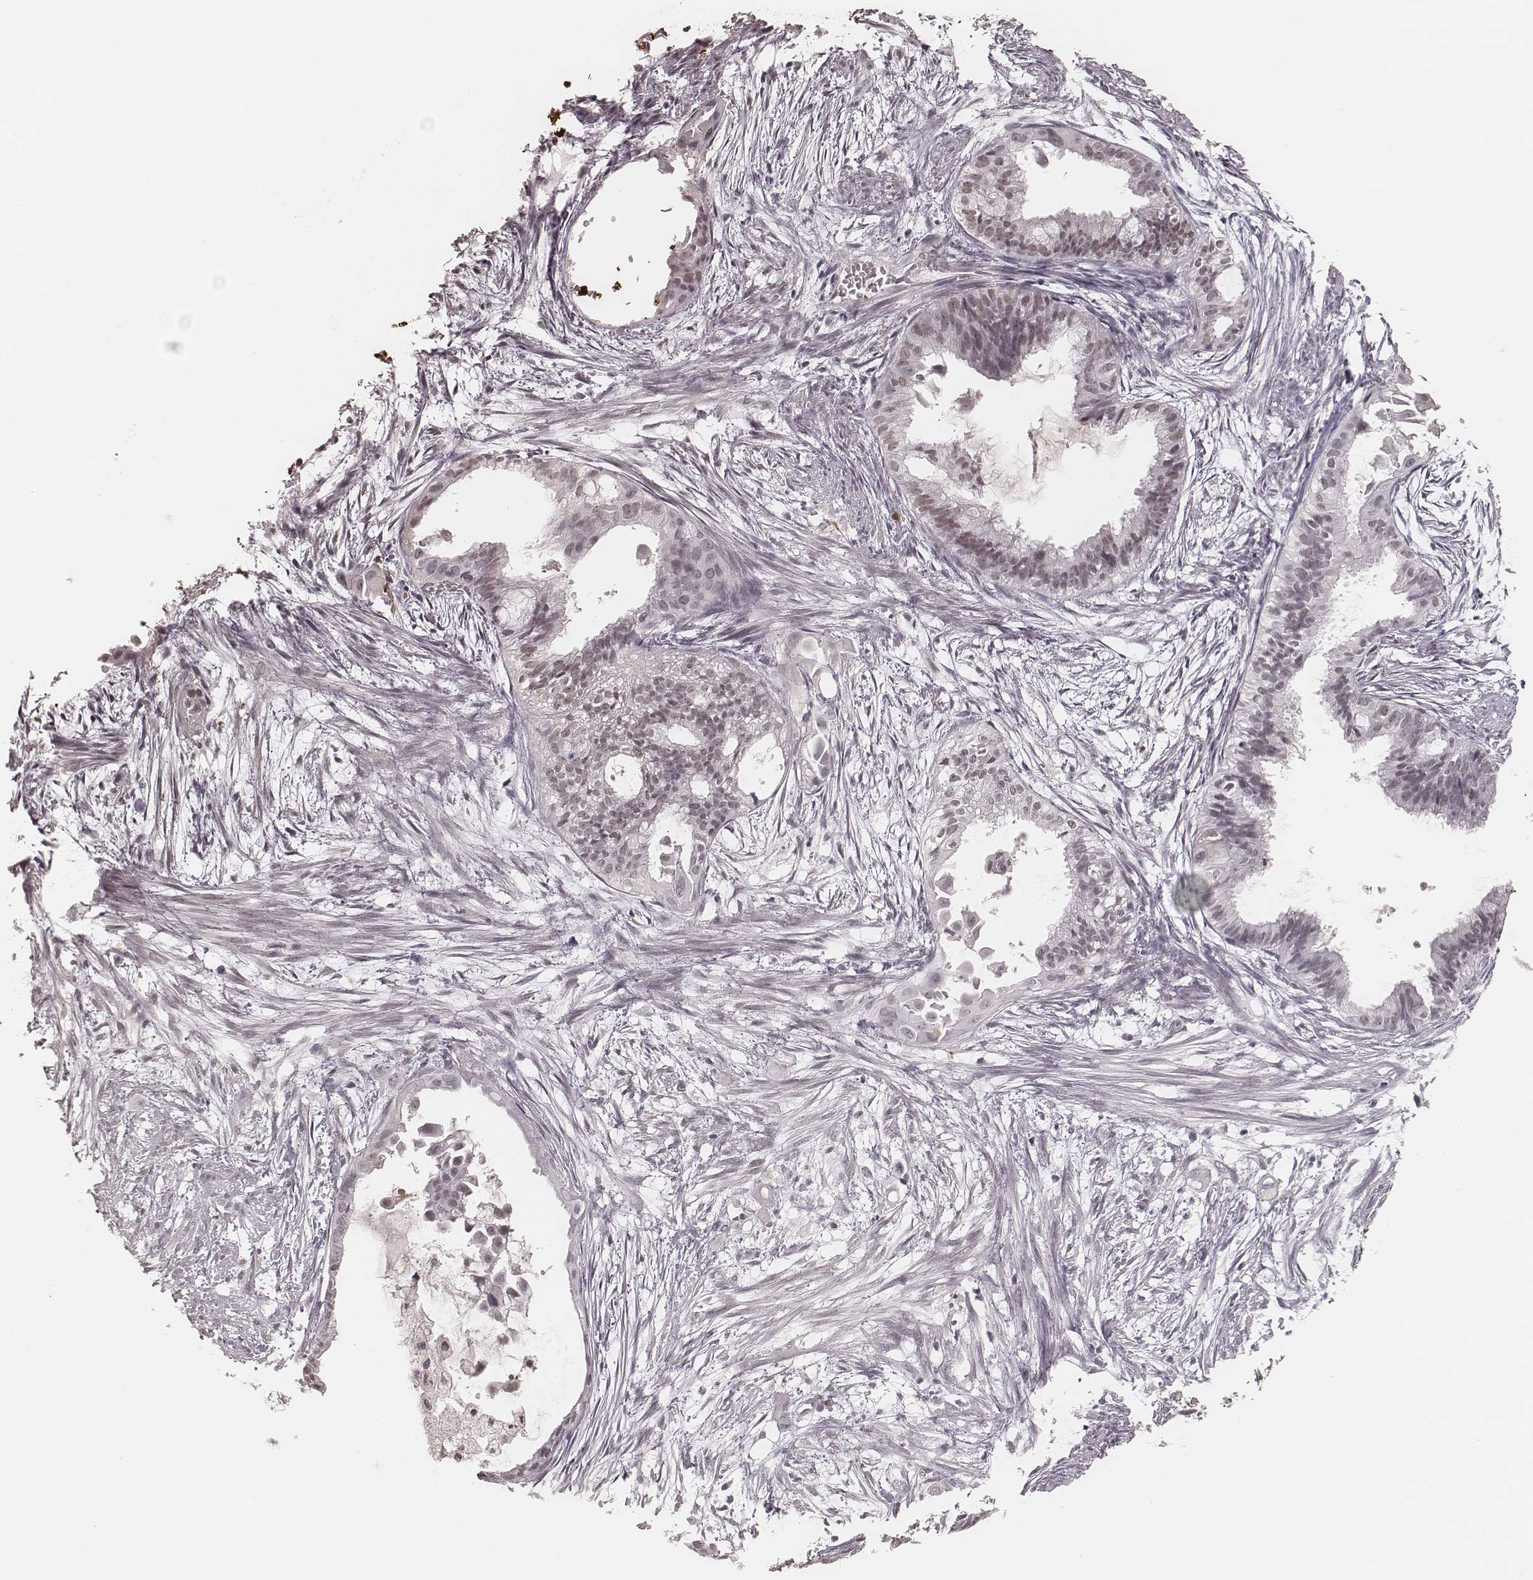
{"staining": {"intensity": "weak", "quantity": "<25%", "location": "nuclear"}, "tissue": "endometrial cancer", "cell_type": "Tumor cells", "image_type": "cancer", "snomed": [{"axis": "morphology", "description": "Adenocarcinoma, NOS"}, {"axis": "topography", "description": "Endometrium"}], "caption": "High power microscopy histopathology image of an IHC histopathology image of endometrial adenocarcinoma, revealing no significant positivity in tumor cells. (Brightfield microscopy of DAB immunohistochemistry (IHC) at high magnification).", "gene": "KITLG", "patient": {"sex": "female", "age": 86}}